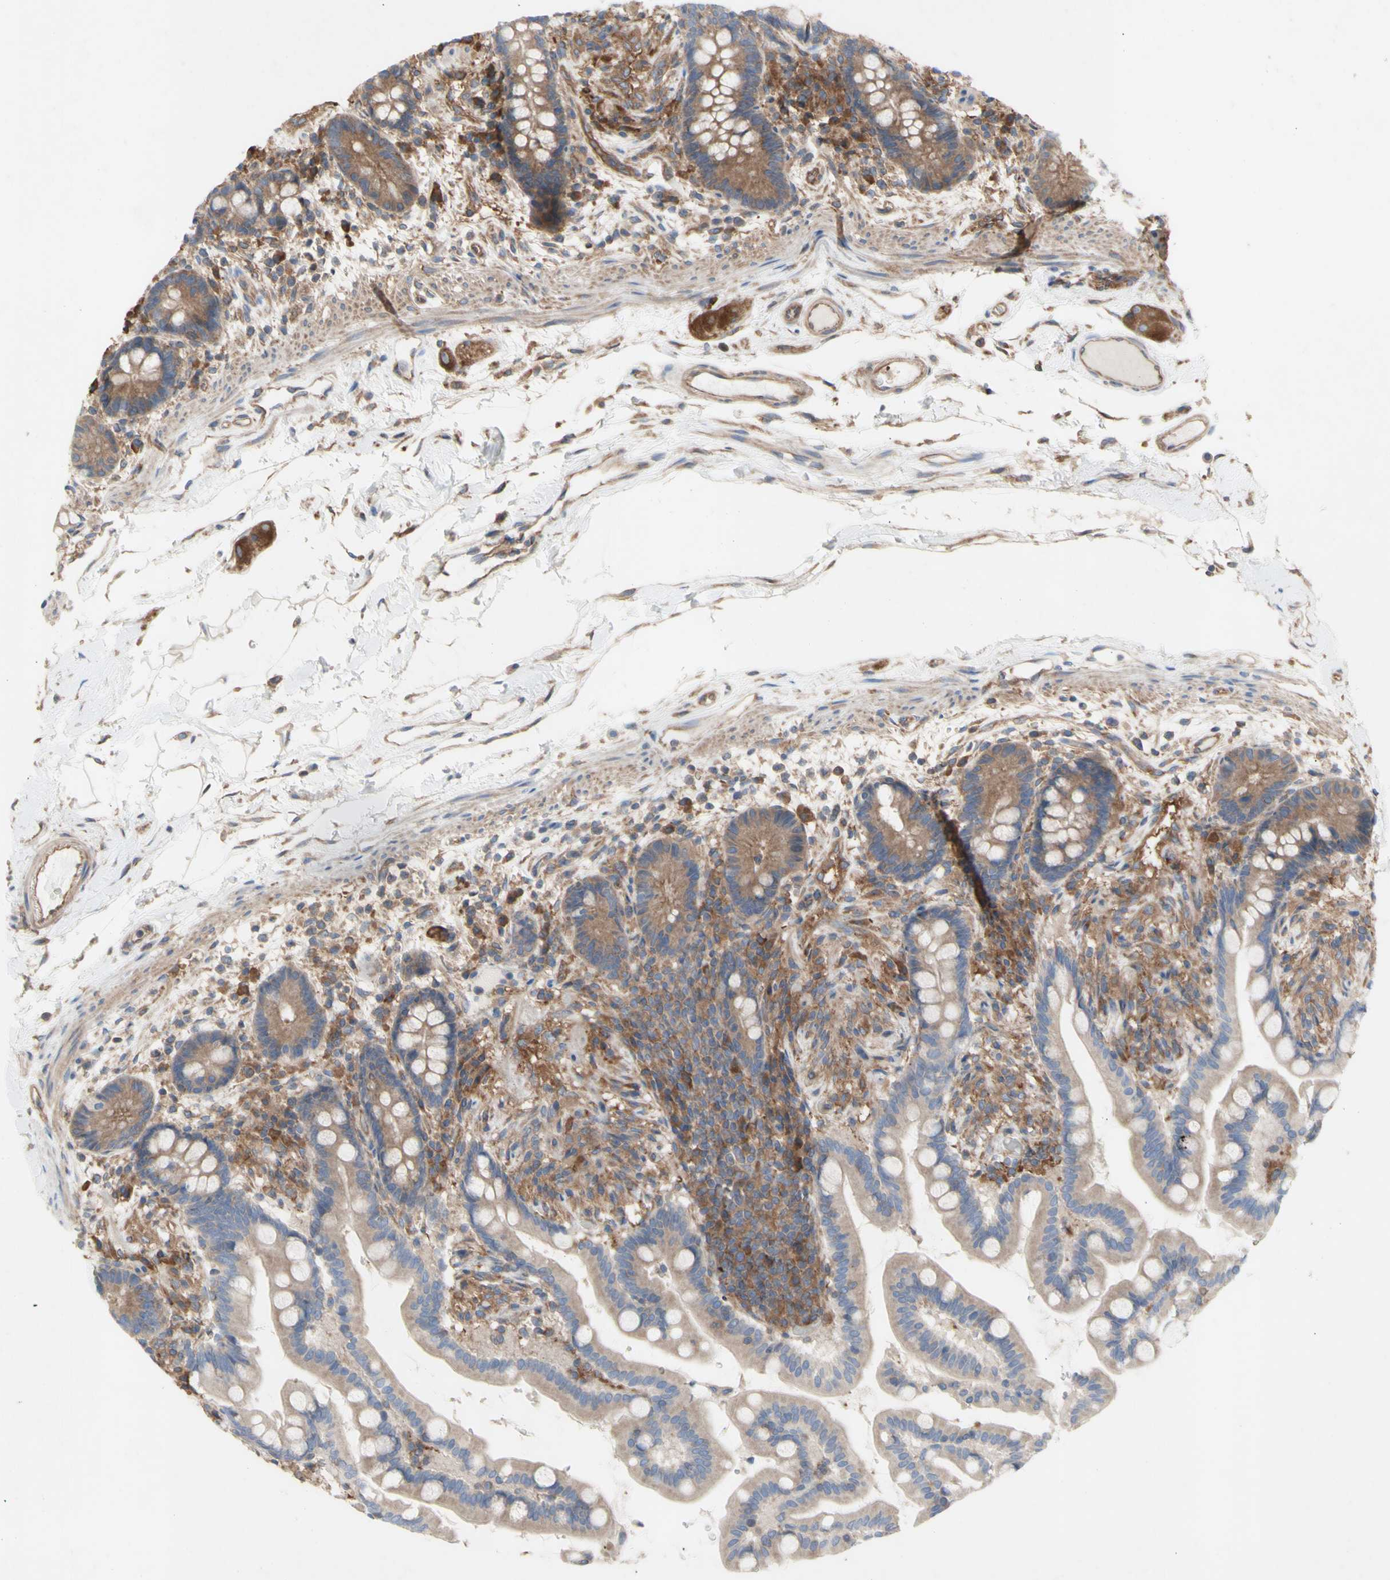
{"staining": {"intensity": "moderate", "quantity": ">75%", "location": "cytoplasmic/membranous"}, "tissue": "colon", "cell_type": "Endothelial cells", "image_type": "normal", "snomed": [{"axis": "morphology", "description": "Normal tissue, NOS"}, {"axis": "topography", "description": "Colon"}], "caption": "The image reveals staining of benign colon, revealing moderate cytoplasmic/membranous protein expression (brown color) within endothelial cells.", "gene": "KLC1", "patient": {"sex": "male", "age": 73}}